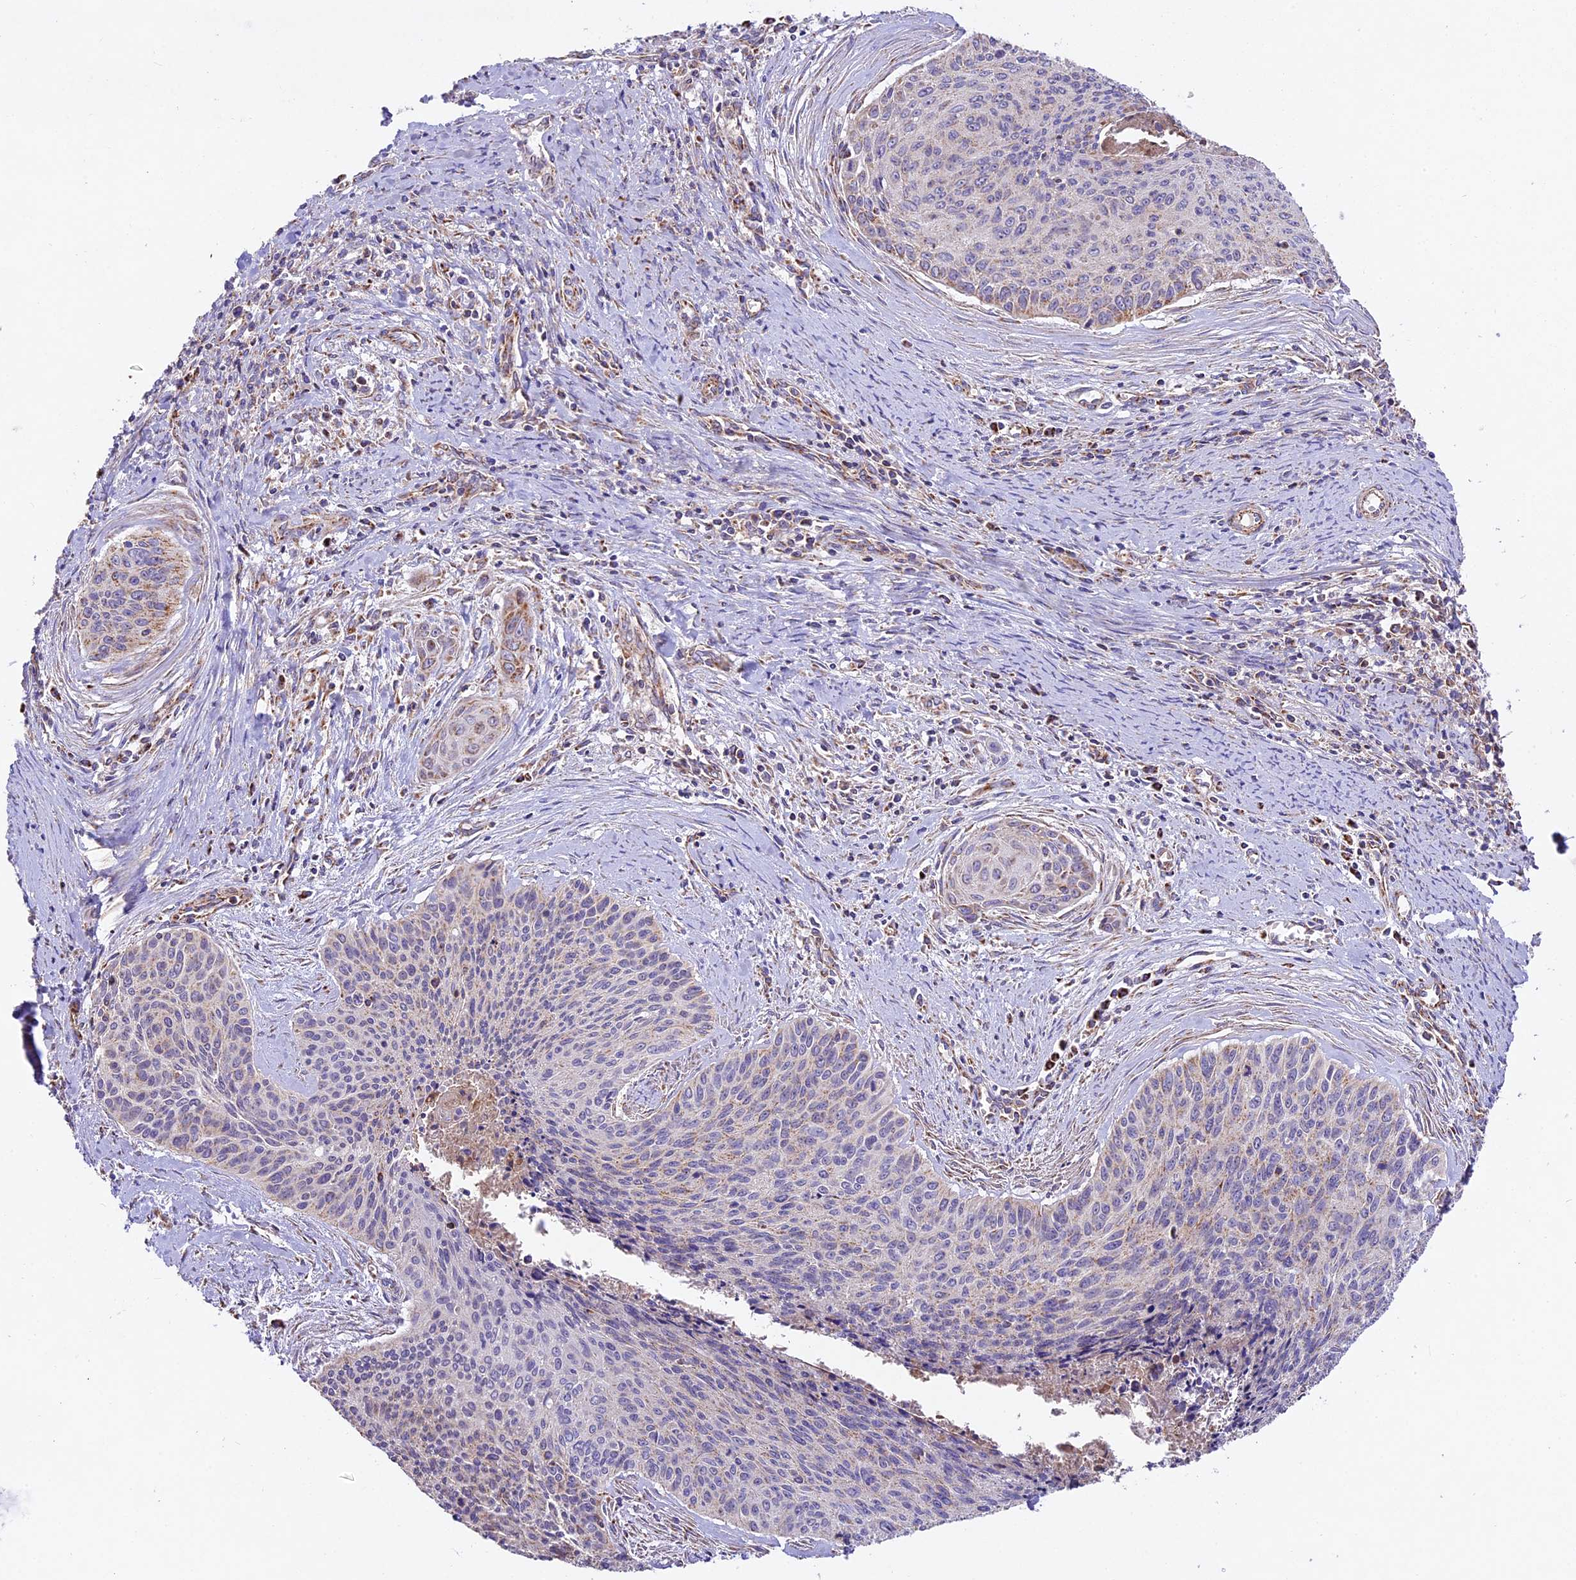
{"staining": {"intensity": "negative", "quantity": "none", "location": "none"}, "tissue": "cervical cancer", "cell_type": "Tumor cells", "image_type": "cancer", "snomed": [{"axis": "morphology", "description": "Squamous cell carcinoma, NOS"}, {"axis": "topography", "description": "Cervix"}], "caption": "Tumor cells are negative for protein expression in human cervical cancer (squamous cell carcinoma). (DAB immunohistochemistry with hematoxylin counter stain).", "gene": "NDUFA8", "patient": {"sex": "female", "age": 55}}